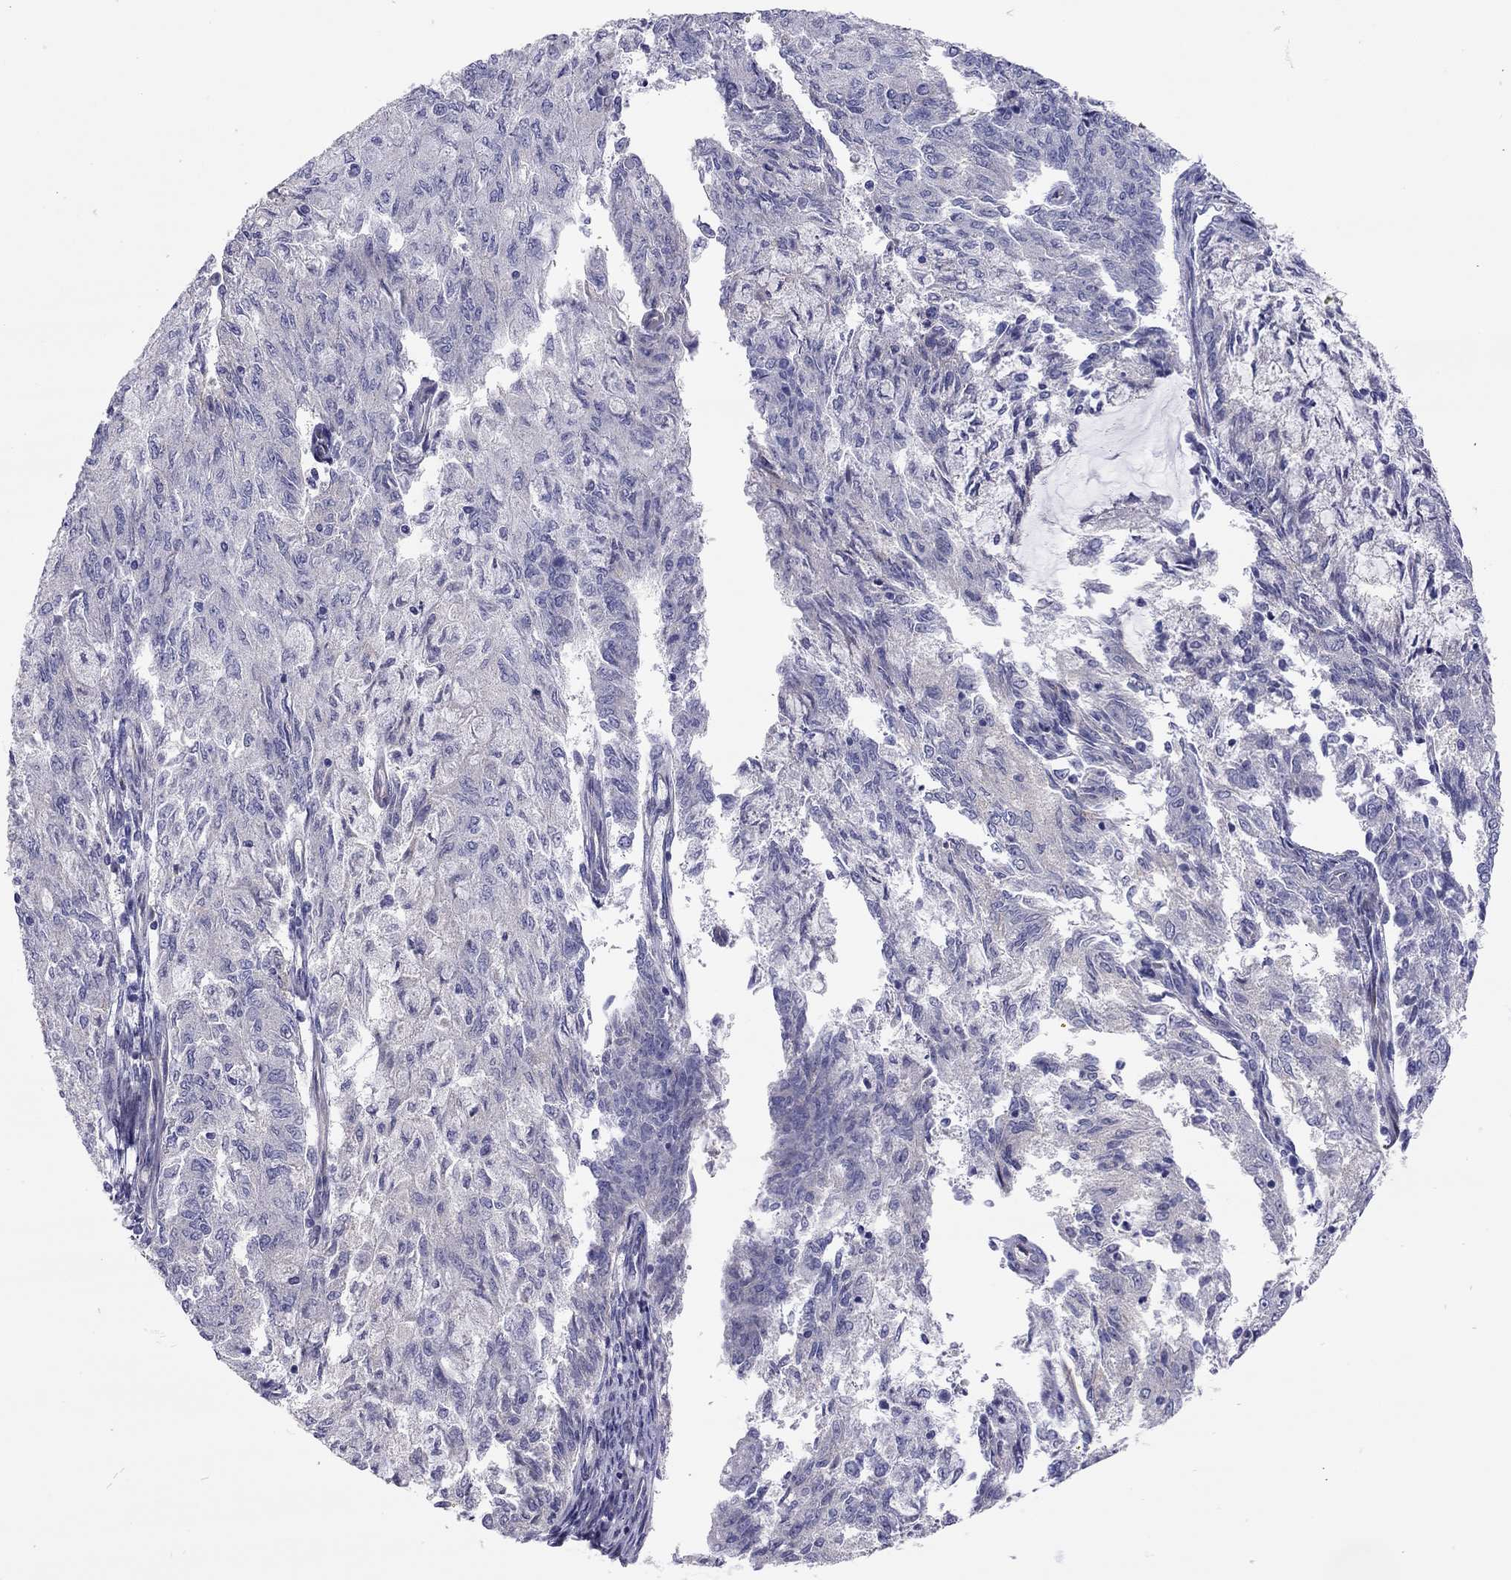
{"staining": {"intensity": "negative", "quantity": "none", "location": "none"}, "tissue": "endometrial cancer", "cell_type": "Tumor cells", "image_type": "cancer", "snomed": [{"axis": "morphology", "description": "Adenocarcinoma, NOS"}, {"axis": "topography", "description": "Endometrium"}], "caption": "This is an immunohistochemistry image of adenocarcinoma (endometrial). There is no staining in tumor cells.", "gene": "SCARB1", "patient": {"sex": "female", "age": 82}}